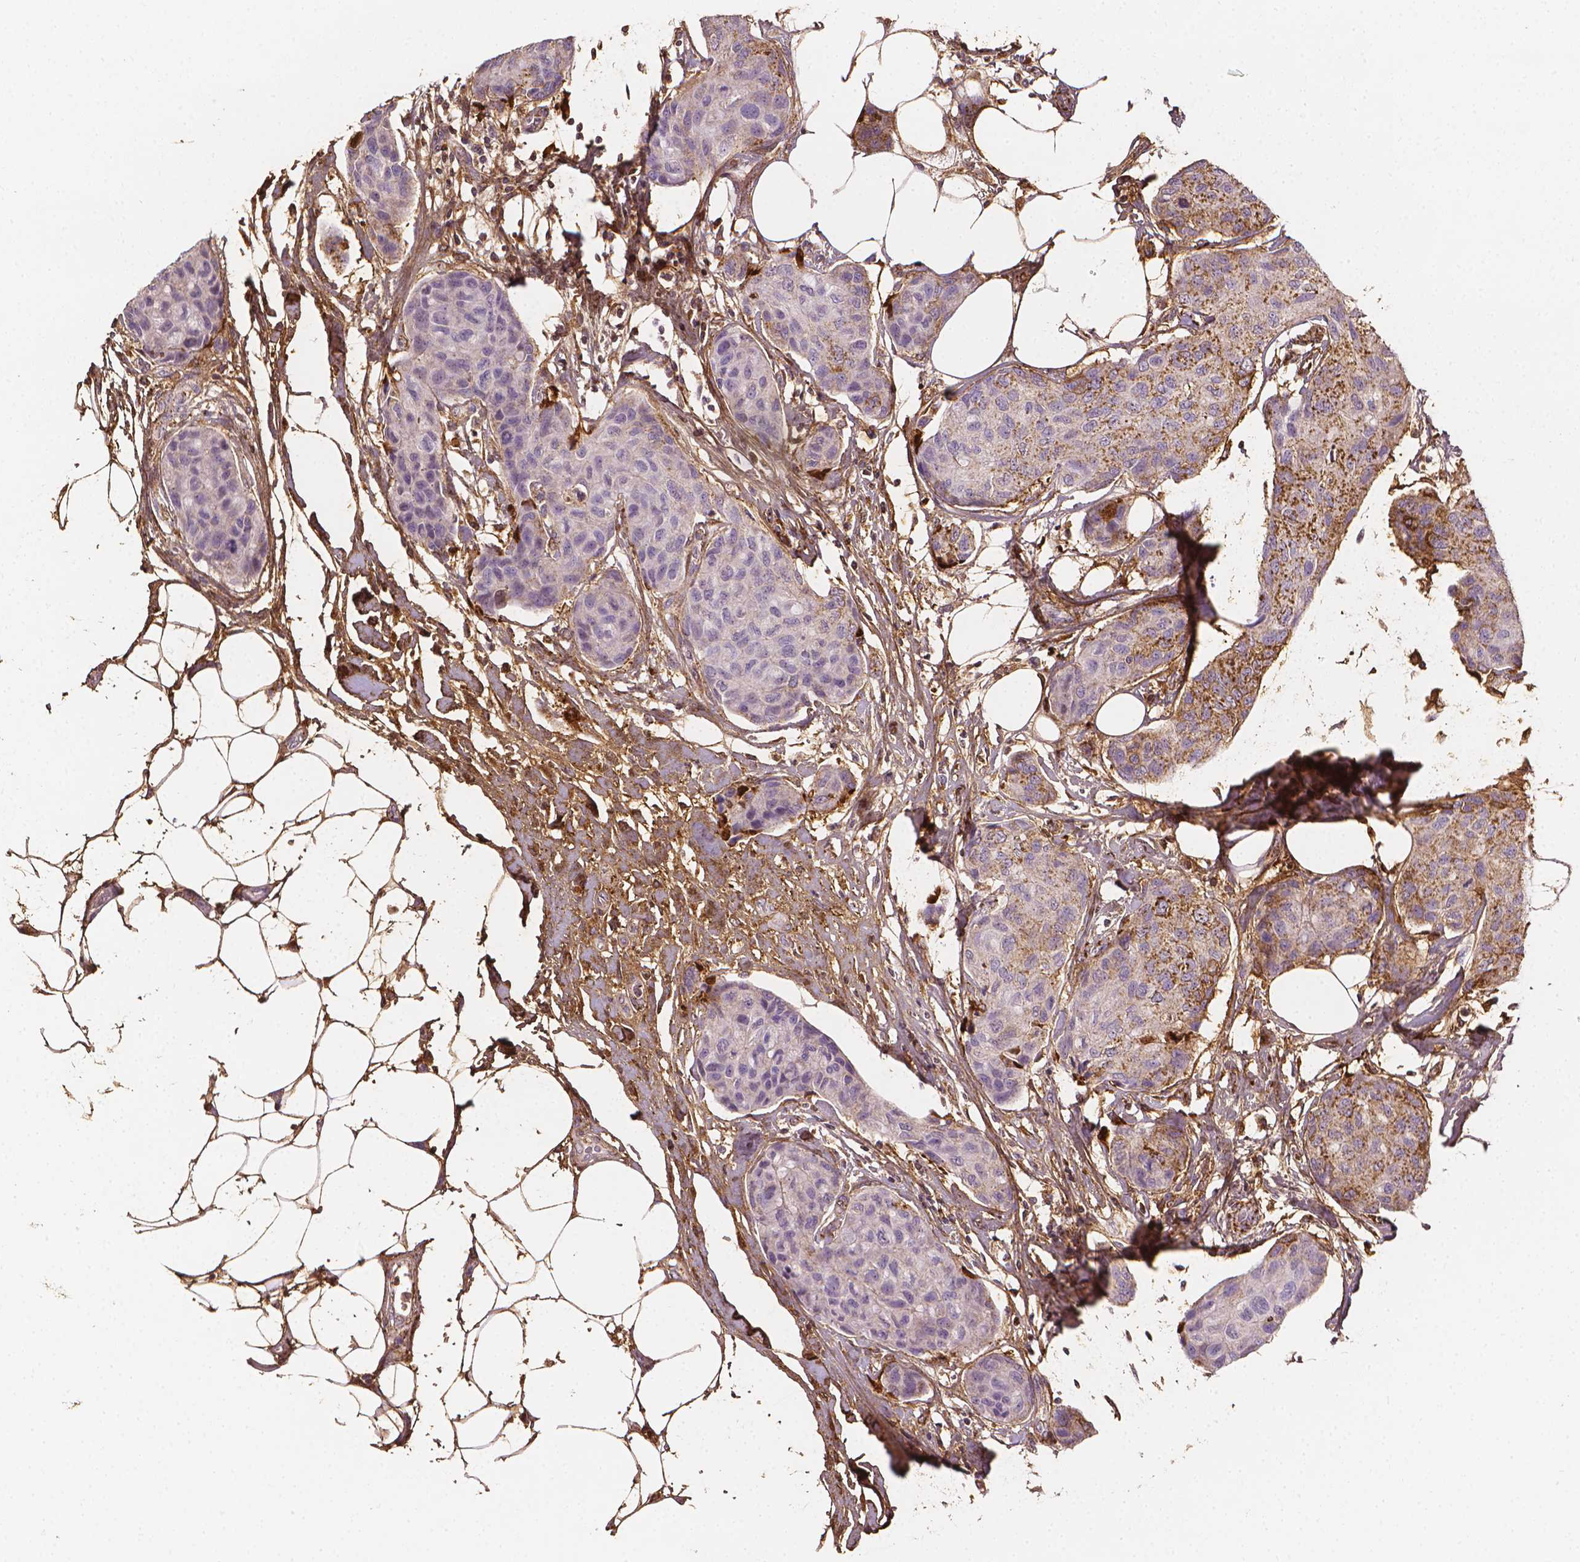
{"staining": {"intensity": "moderate", "quantity": "<25%", "location": "cytoplasmic/membranous"}, "tissue": "breast cancer", "cell_type": "Tumor cells", "image_type": "cancer", "snomed": [{"axis": "morphology", "description": "Duct carcinoma"}, {"axis": "topography", "description": "Breast"}], "caption": "The histopathology image shows staining of breast cancer (infiltrating ductal carcinoma), revealing moderate cytoplasmic/membranous protein expression (brown color) within tumor cells. (DAB = brown stain, brightfield microscopy at high magnification).", "gene": "DCN", "patient": {"sex": "female", "age": 80}}